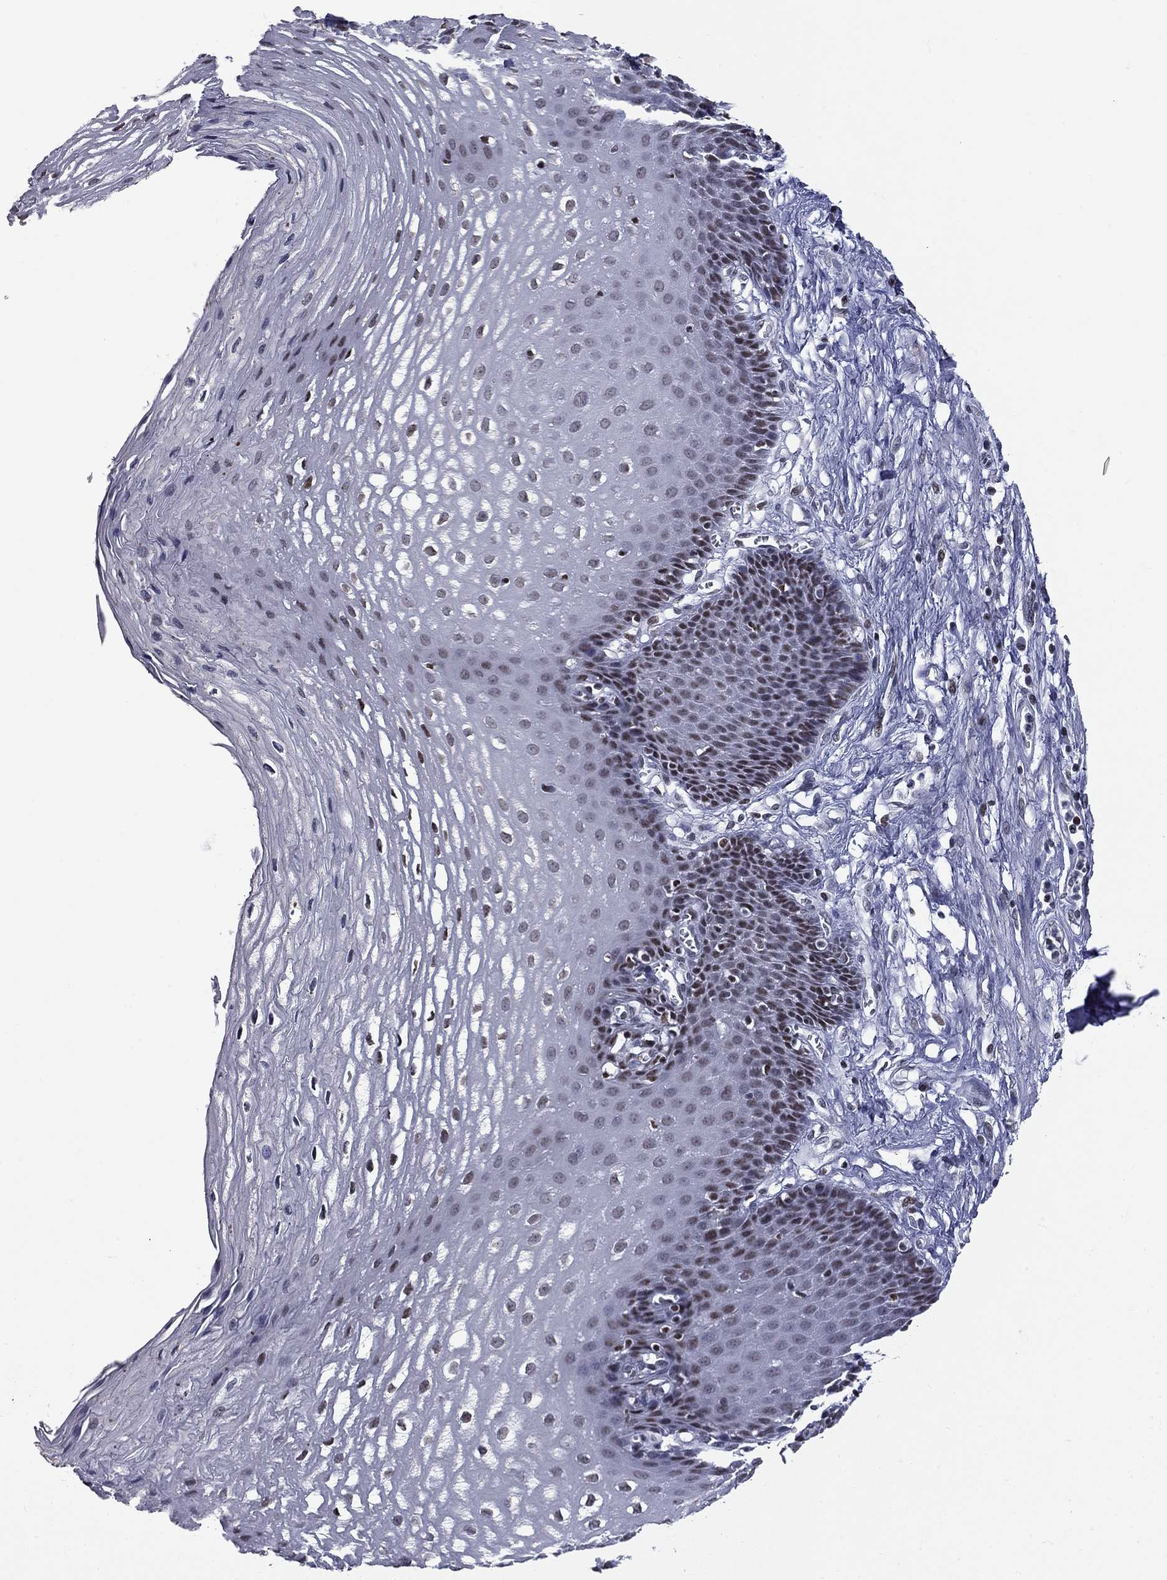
{"staining": {"intensity": "moderate", "quantity": "<25%", "location": "nuclear"}, "tissue": "esophagus", "cell_type": "Squamous epithelial cells", "image_type": "normal", "snomed": [{"axis": "morphology", "description": "Normal tissue, NOS"}, {"axis": "topography", "description": "Esophagus"}], "caption": "Unremarkable esophagus reveals moderate nuclear positivity in about <25% of squamous epithelial cells, visualized by immunohistochemistry.", "gene": "ZNF154", "patient": {"sex": "male", "age": 72}}